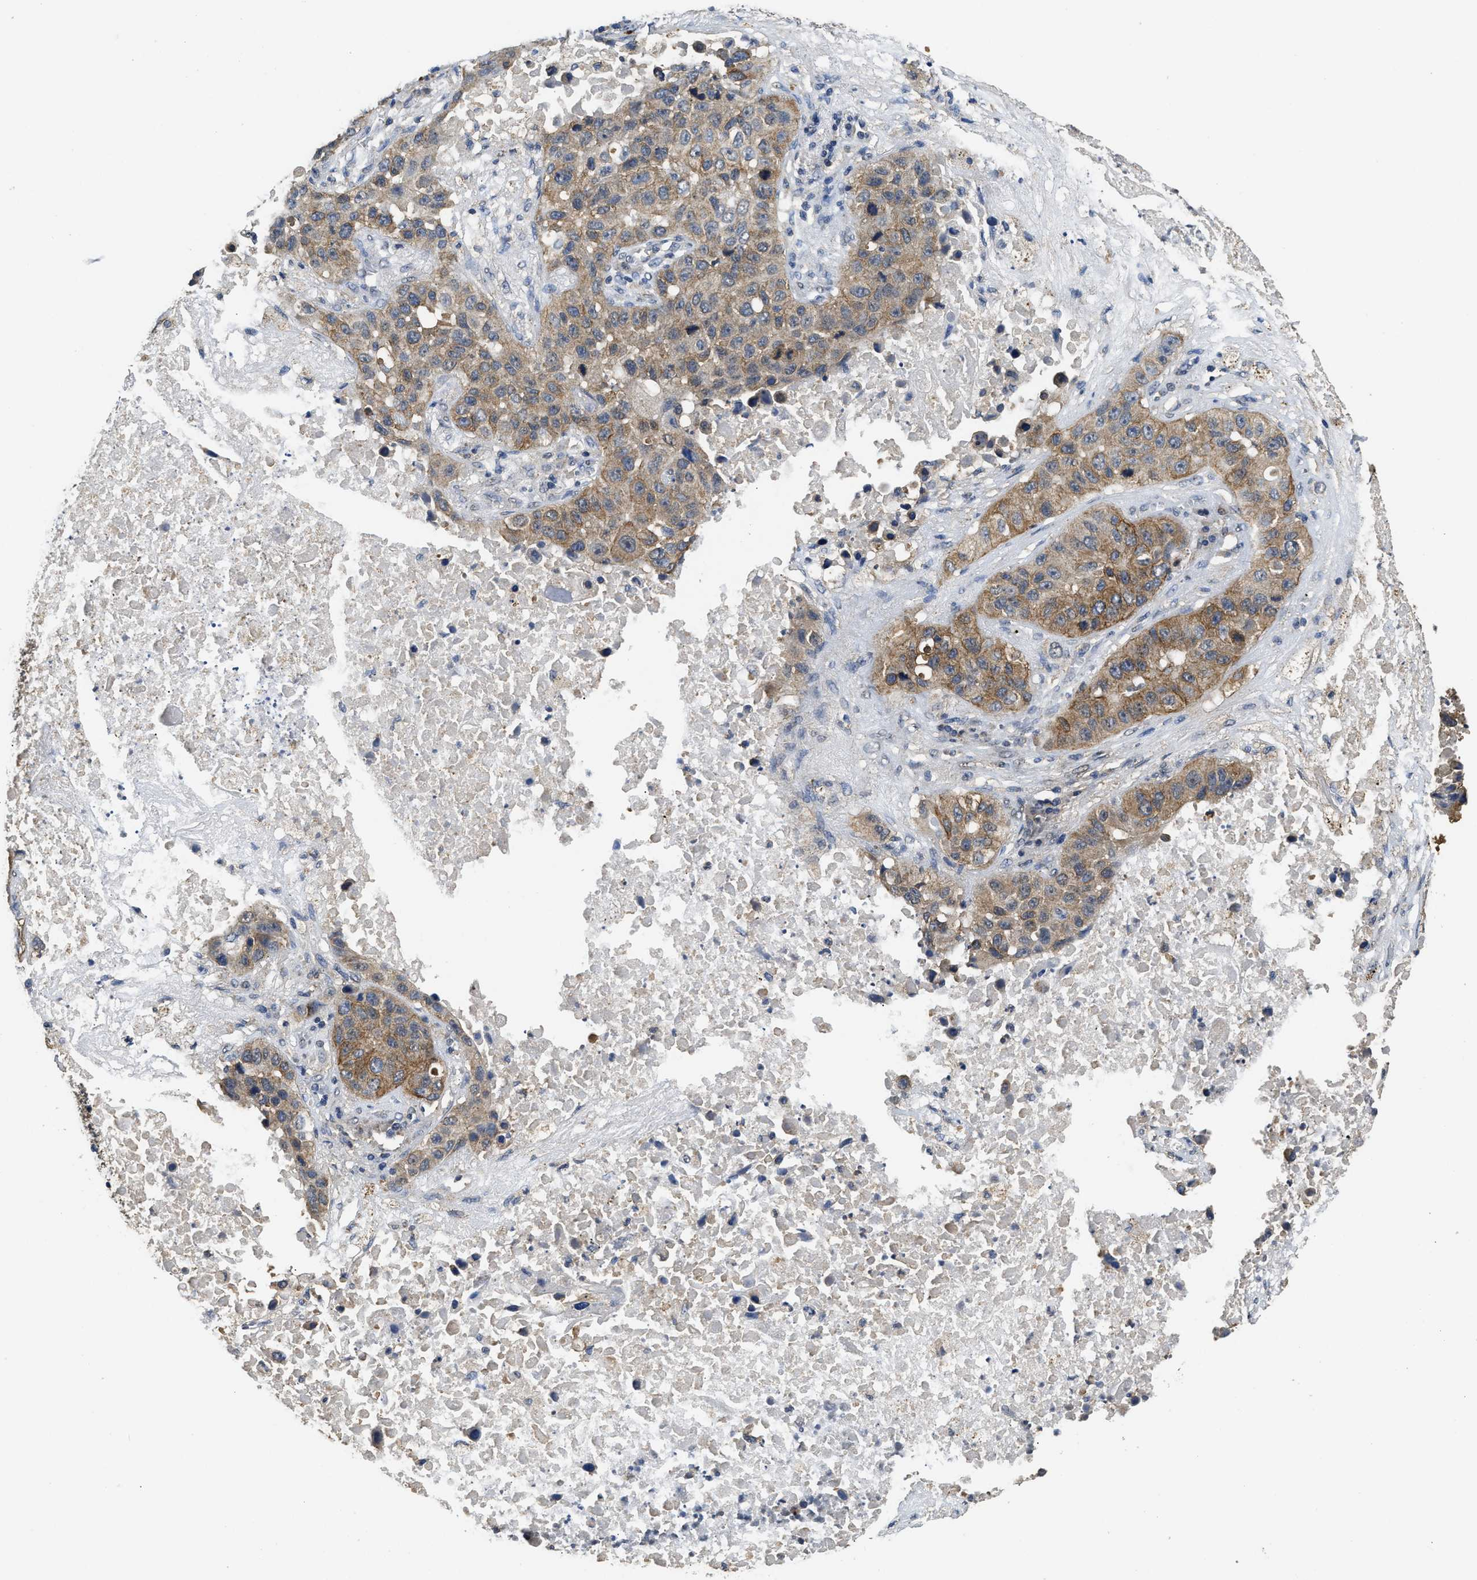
{"staining": {"intensity": "moderate", "quantity": ">75%", "location": "cytoplasmic/membranous"}, "tissue": "lung cancer", "cell_type": "Tumor cells", "image_type": "cancer", "snomed": [{"axis": "morphology", "description": "Squamous cell carcinoma, NOS"}, {"axis": "topography", "description": "Lung"}], "caption": "Immunohistochemical staining of human lung cancer exhibits moderate cytoplasmic/membranous protein staining in about >75% of tumor cells.", "gene": "CTNNA1", "patient": {"sex": "male", "age": 57}}